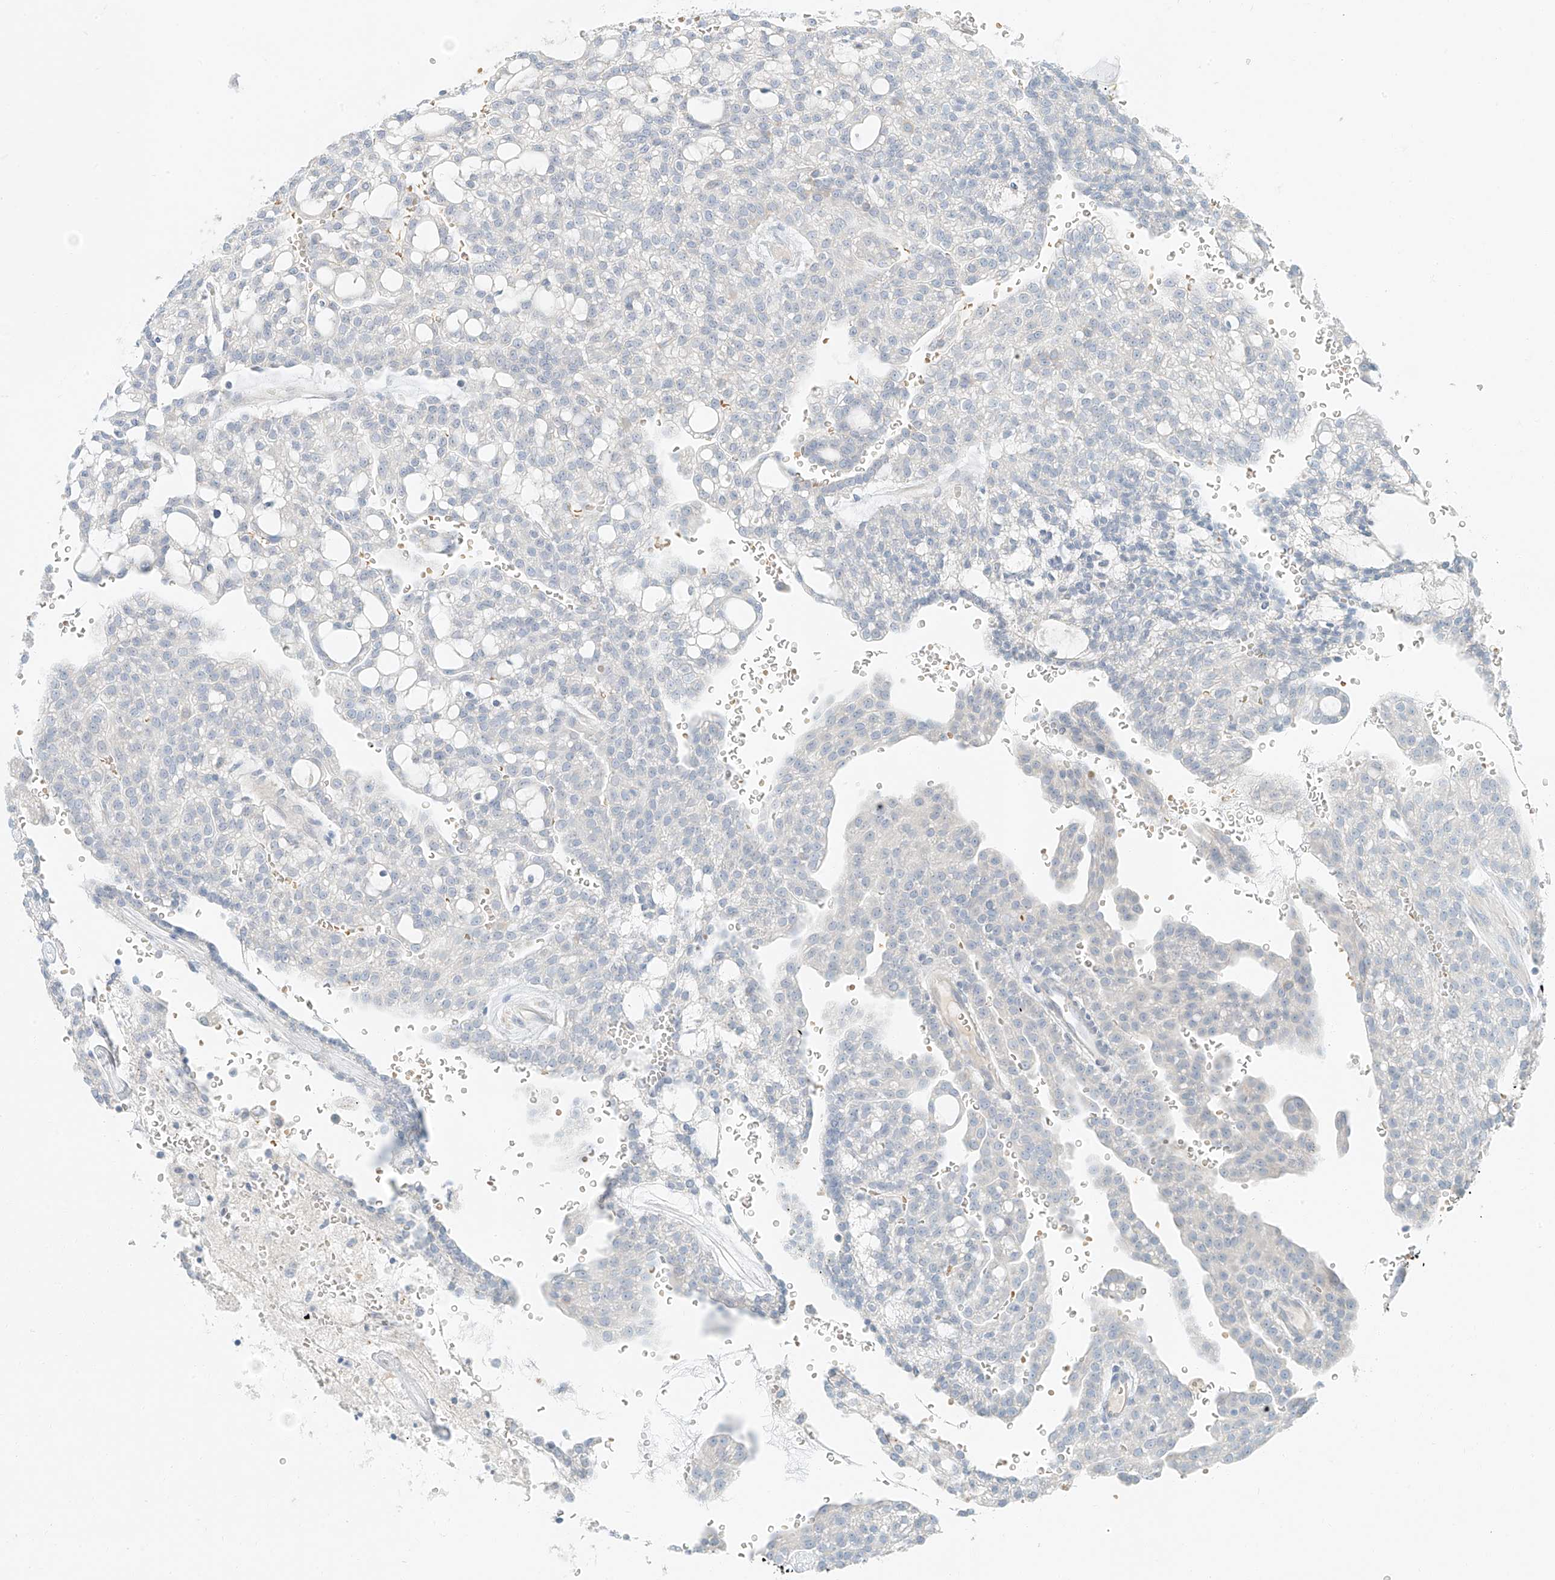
{"staining": {"intensity": "negative", "quantity": "none", "location": "none"}, "tissue": "renal cancer", "cell_type": "Tumor cells", "image_type": "cancer", "snomed": [{"axis": "morphology", "description": "Adenocarcinoma, NOS"}, {"axis": "topography", "description": "Kidney"}], "caption": "Immunohistochemistry (IHC) image of adenocarcinoma (renal) stained for a protein (brown), which exhibits no positivity in tumor cells.", "gene": "PGC", "patient": {"sex": "male", "age": 63}}